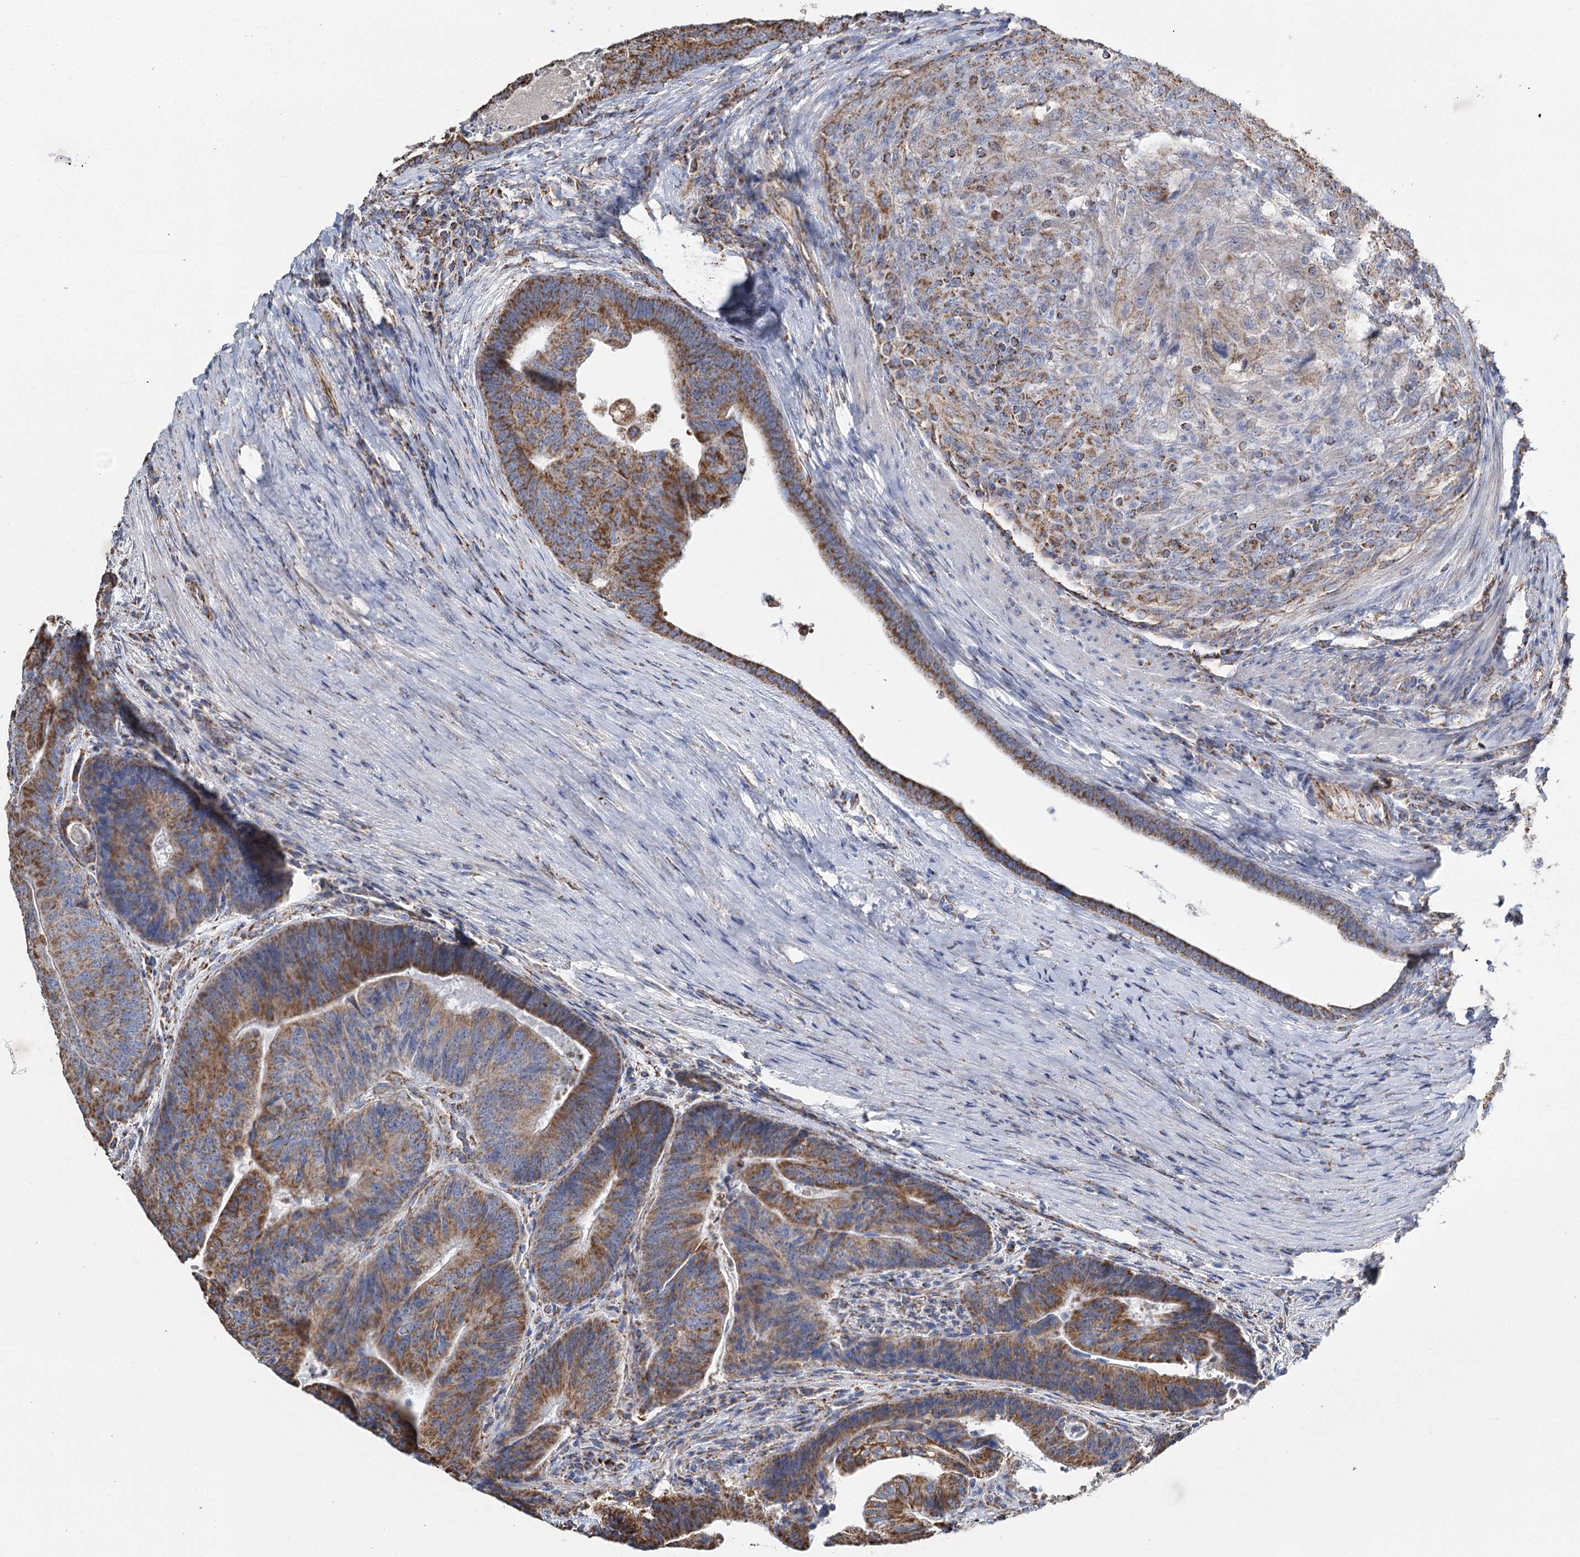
{"staining": {"intensity": "moderate", "quantity": ">75%", "location": "cytoplasmic/membranous"}, "tissue": "colorectal cancer", "cell_type": "Tumor cells", "image_type": "cancer", "snomed": [{"axis": "morphology", "description": "Adenocarcinoma, NOS"}, {"axis": "topography", "description": "Colon"}], "caption": "Immunohistochemistry (IHC) micrograph of human adenocarcinoma (colorectal) stained for a protein (brown), which reveals medium levels of moderate cytoplasmic/membranous expression in approximately >75% of tumor cells.", "gene": "MRPL44", "patient": {"sex": "female", "age": 67}}